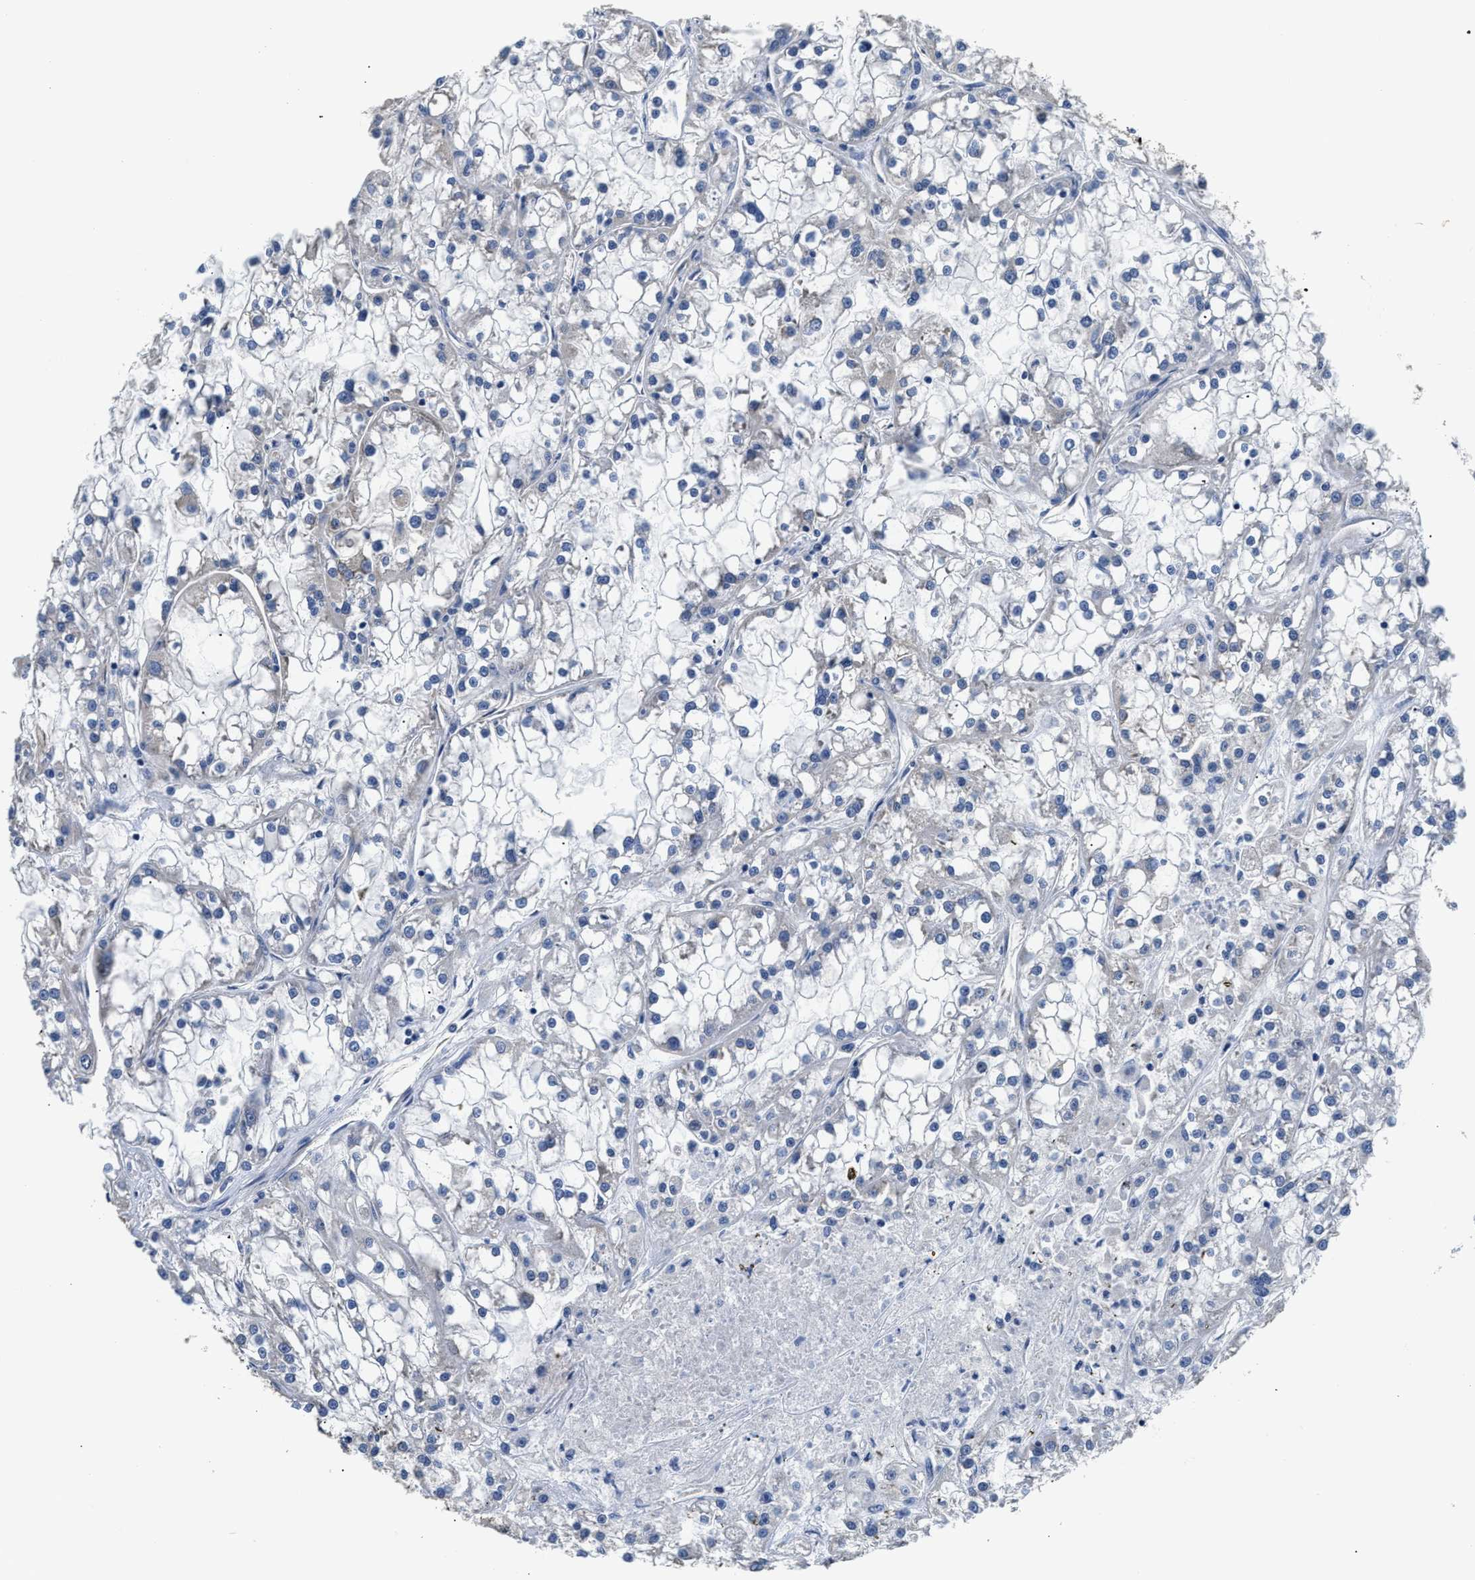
{"staining": {"intensity": "negative", "quantity": "none", "location": "none"}, "tissue": "renal cancer", "cell_type": "Tumor cells", "image_type": "cancer", "snomed": [{"axis": "morphology", "description": "Adenocarcinoma, NOS"}, {"axis": "topography", "description": "Kidney"}], "caption": "IHC micrograph of human renal cancer (adenocarcinoma) stained for a protein (brown), which shows no expression in tumor cells. (DAB immunohistochemistry visualized using brightfield microscopy, high magnification).", "gene": "CSDE1", "patient": {"sex": "female", "age": 52}}